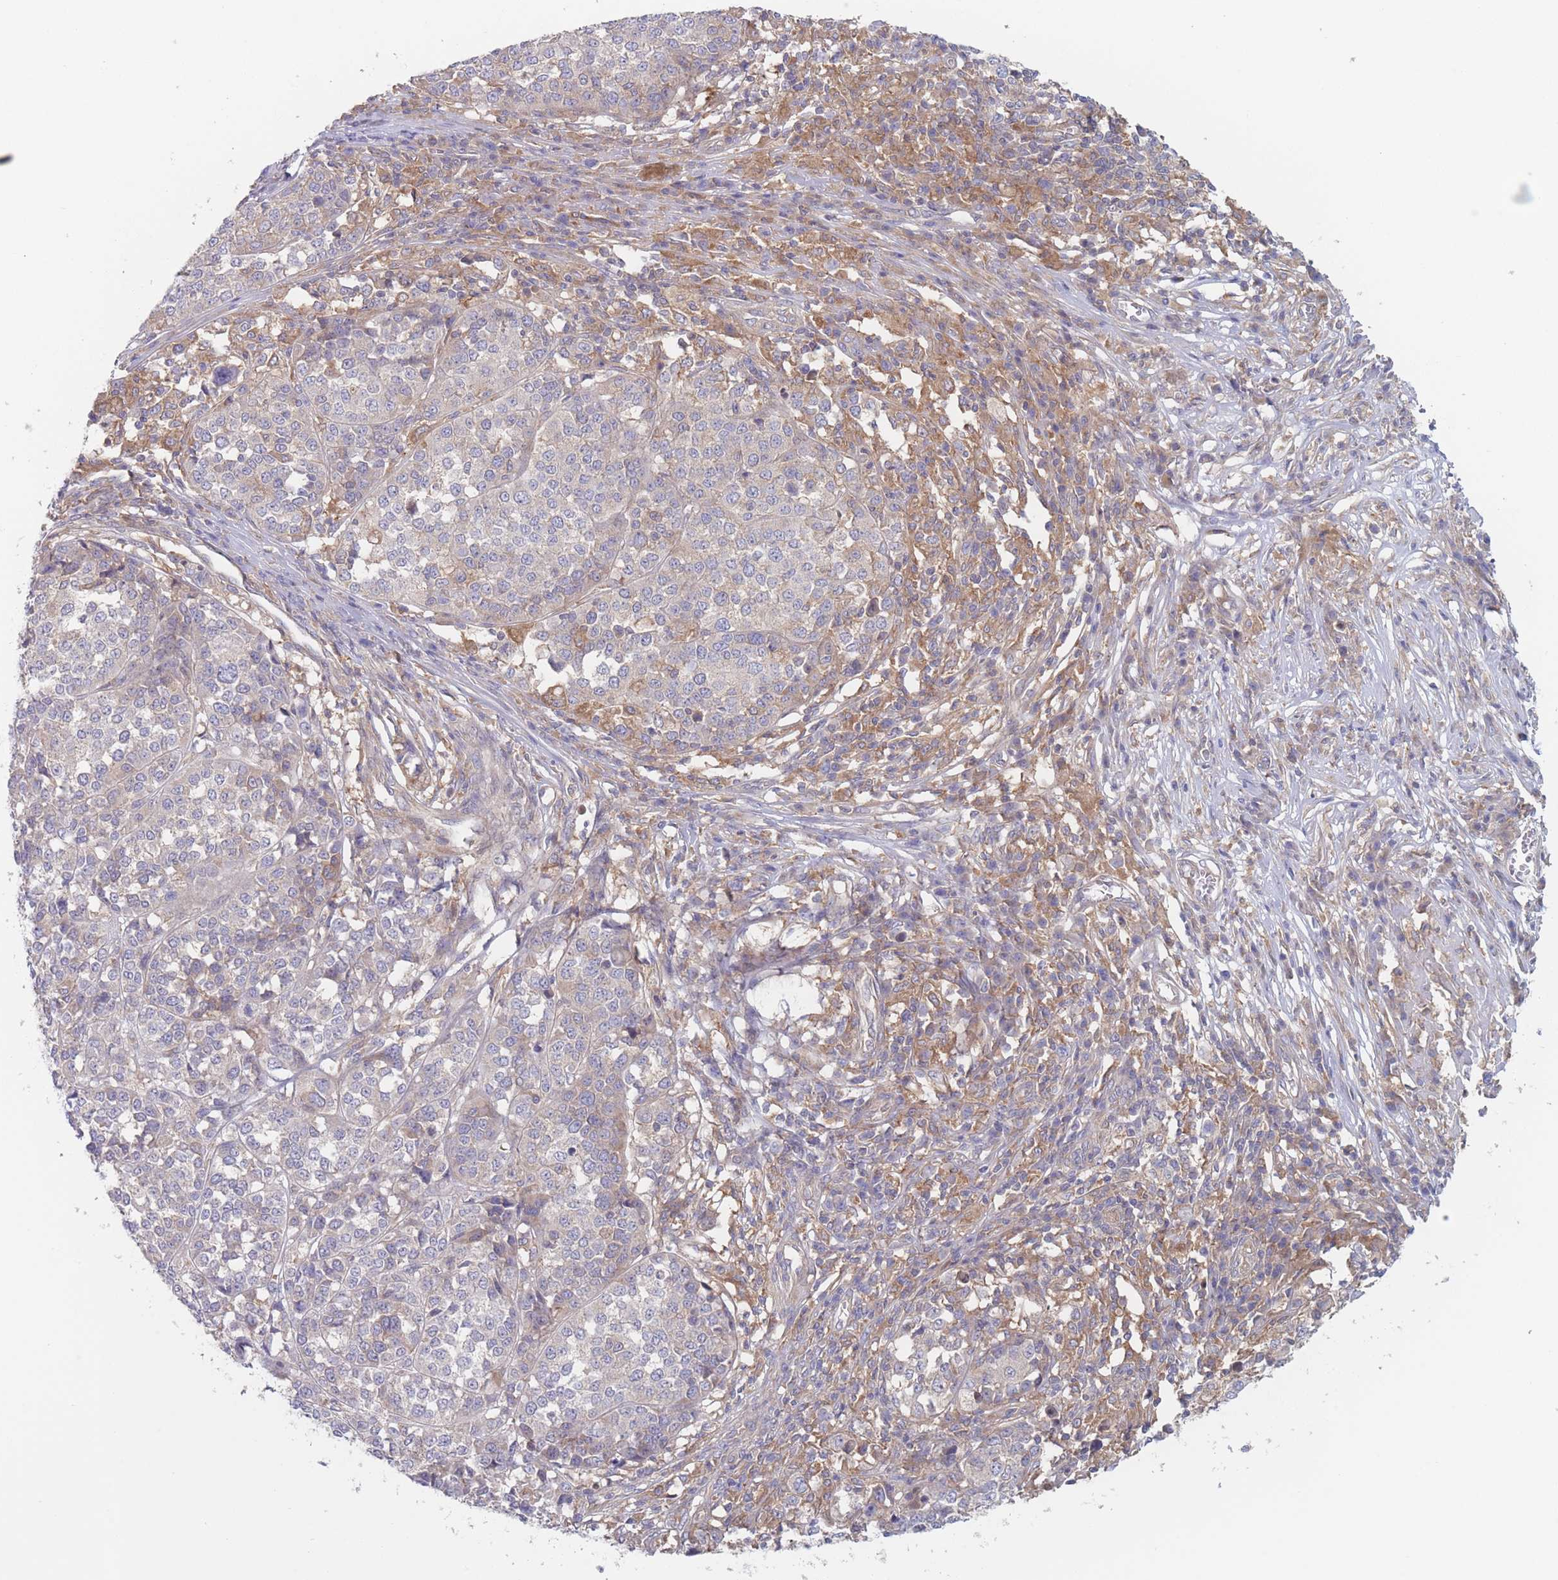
{"staining": {"intensity": "weak", "quantity": "<25%", "location": "cytoplasmic/membranous"}, "tissue": "melanoma", "cell_type": "Tumor cells", "image_type": "cancer", "snomed": [{"axis": "morphology", "description": "Malignant melanoma, Metastatic site"}, {"axis": "topography", "description": "Lymph node"}], "caption": "The IHC histopathology image has no significant expression in tumor cells of melanoma tissue.", "gene": "EFCC1", "patient": {"sex": "male", "age": 44}}